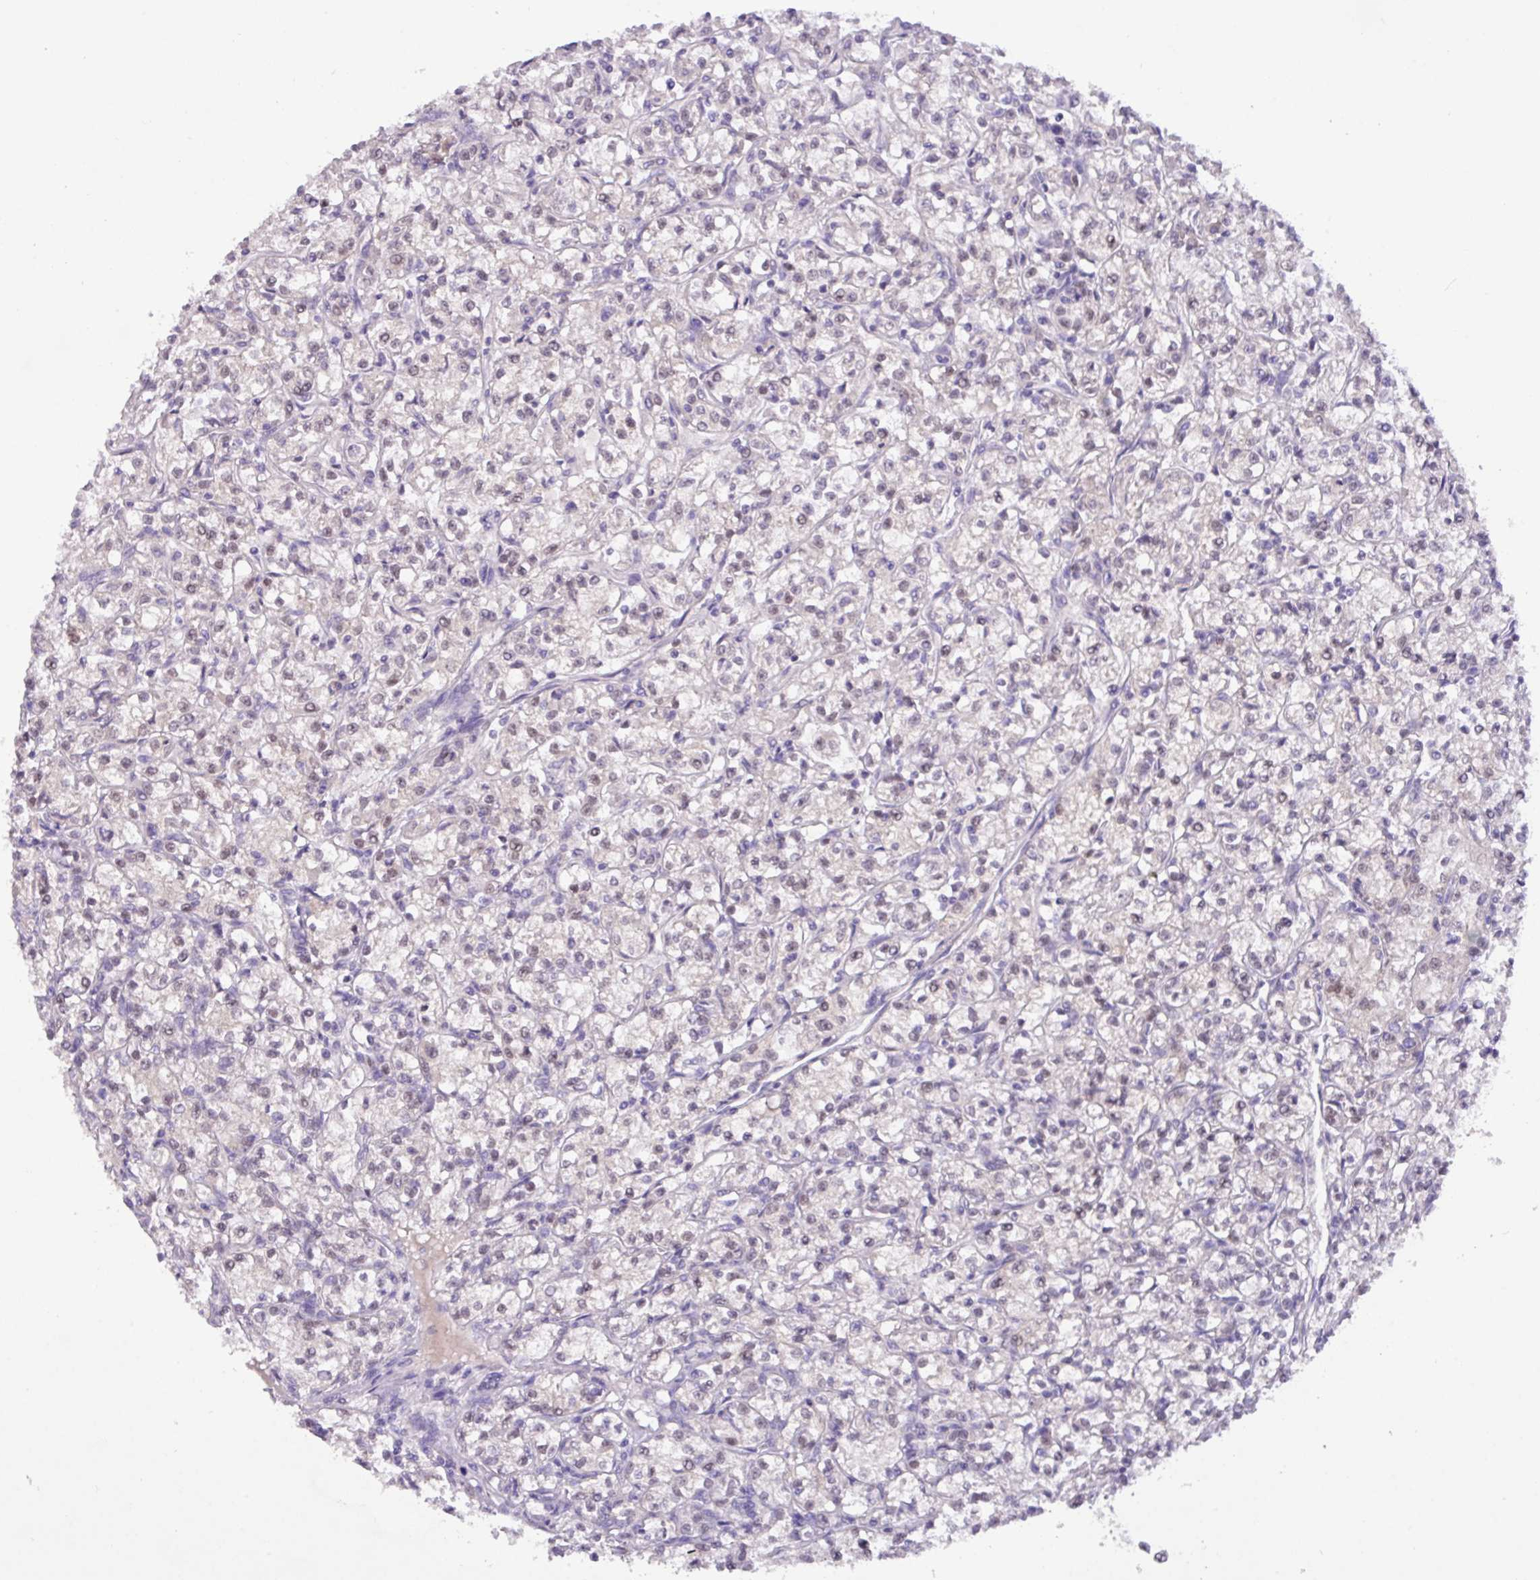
{"staining": {"intensity": "negative", "quantity": "none", "location": "none"}, "tissue": "renal cancer", "cell_type": "Tumor cells", "image_type": "cancer", "snomed": [{"axis": "morphology", "description": "Adenocarcinoma, NOS"}, {"axis": "topography", "description": "Kidney"}], "caption": "Immunohistochemistry of renal adenocarcinoma reveals no positivity in tumor cells. (Brightfield microscopy of DAB (3,3'-diaminobenzidine) IHC at high magnification).", "gene": "PAX8", "patient": {"sex": "female", "age": 59}}